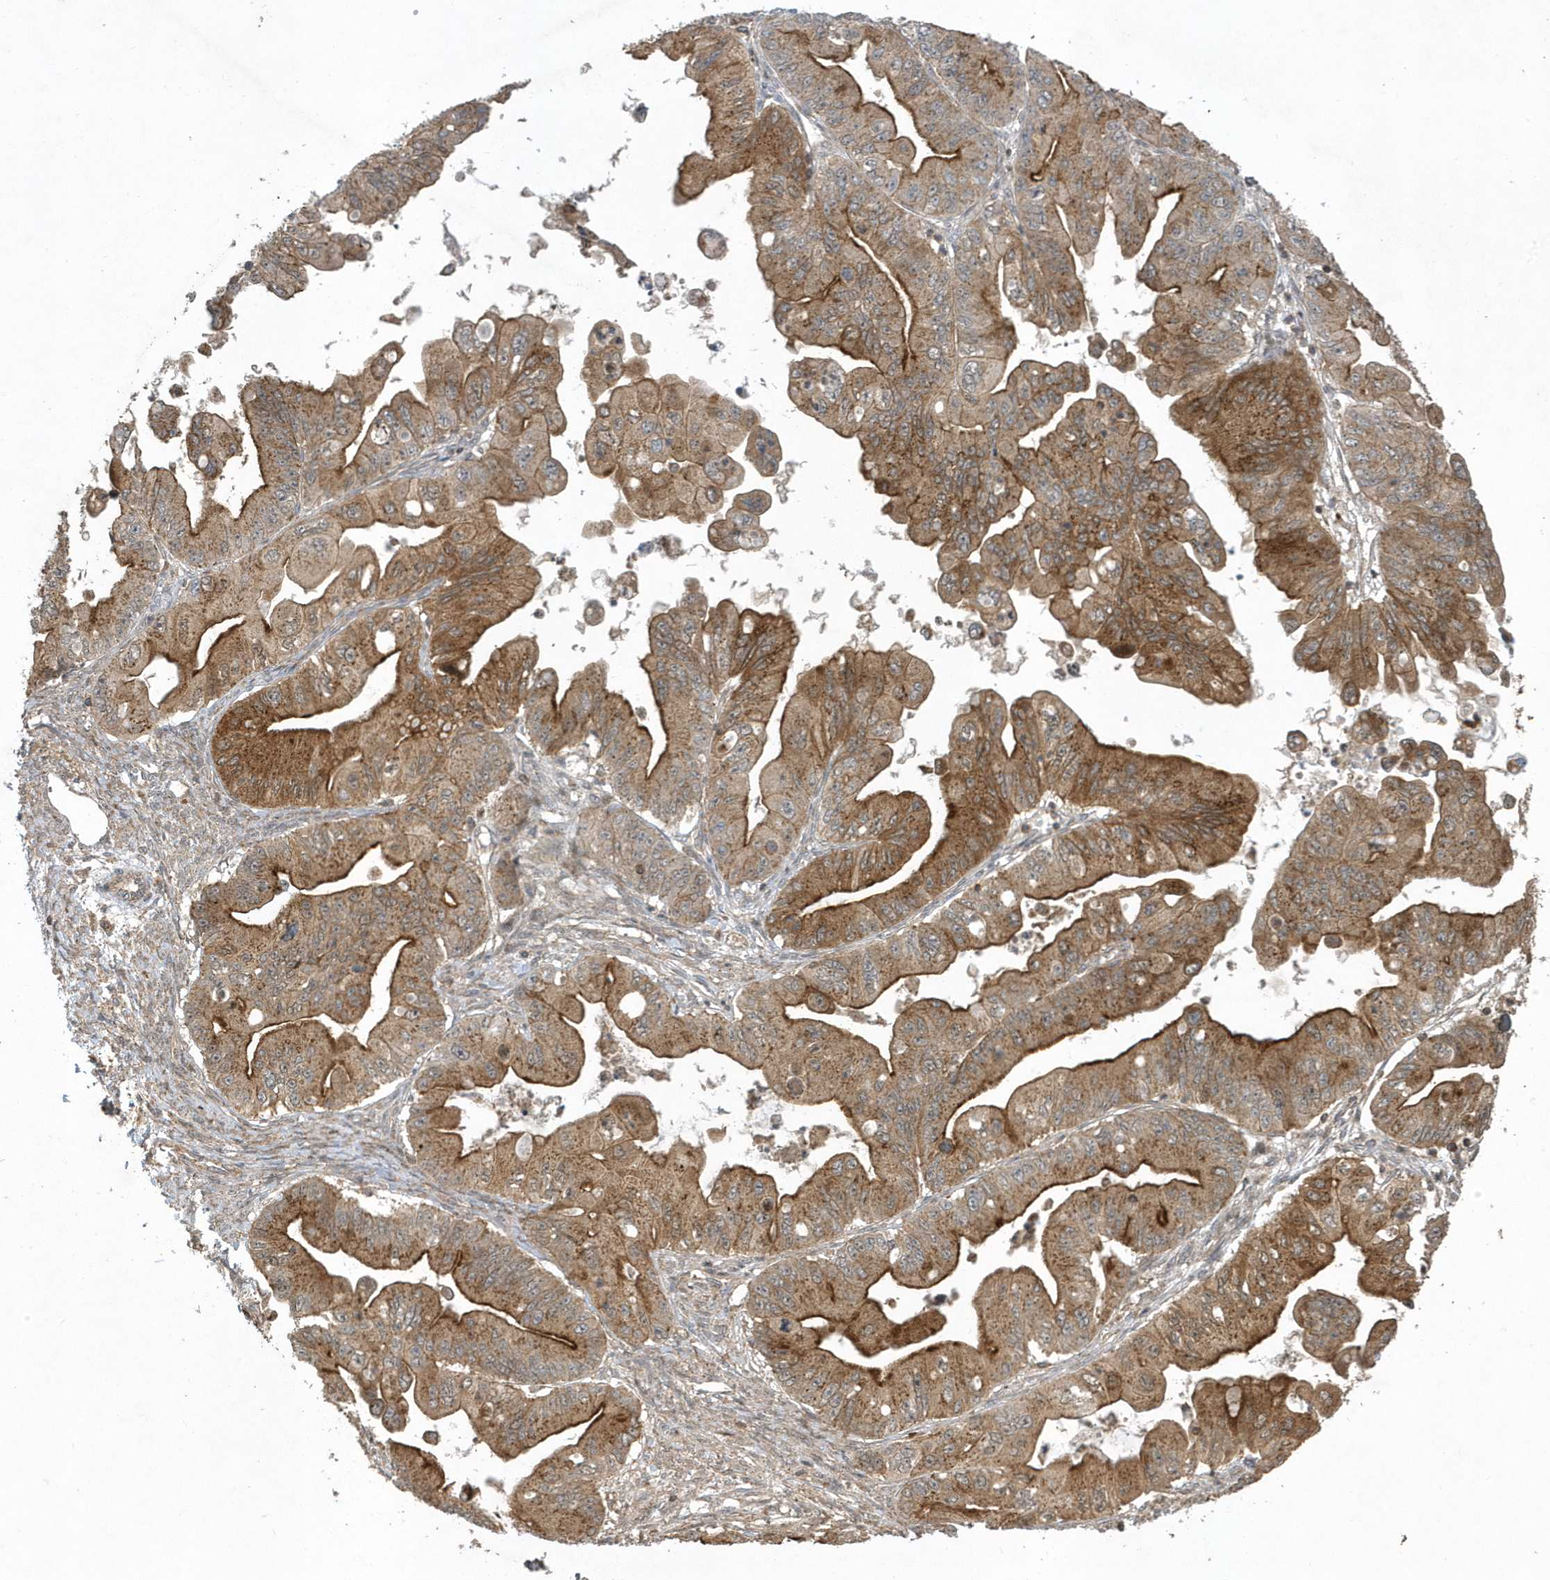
{"staining": {"intensity": "moderate", "quantity": ">75%", "location": "cytoplasmic/membranous"}, "tissue": "ovarian cancer", "cell_type": "Tumor cells", "image_type": "cancer", "snomed": [{"axis": "morphology", "description": "Cystadenocarcinoma, mucinous, NOS"}, {"axis": "topography", "description": "Ovary"}], "caption": "Brown immunohistochemical staining in human ovarian mucinous cystadenocarcinoma reveals moderate cytoplasmic/membranous staining in about >75% of tumor cells. The protein of interest is stained brown, and the nuclei are stained in blue (DAB (3,3'-diaminobenzidine) IHC with brightfield microscopy, high magnification).", "gene": "STAMBP", "patient": {"sex": "female", "age": 71}}